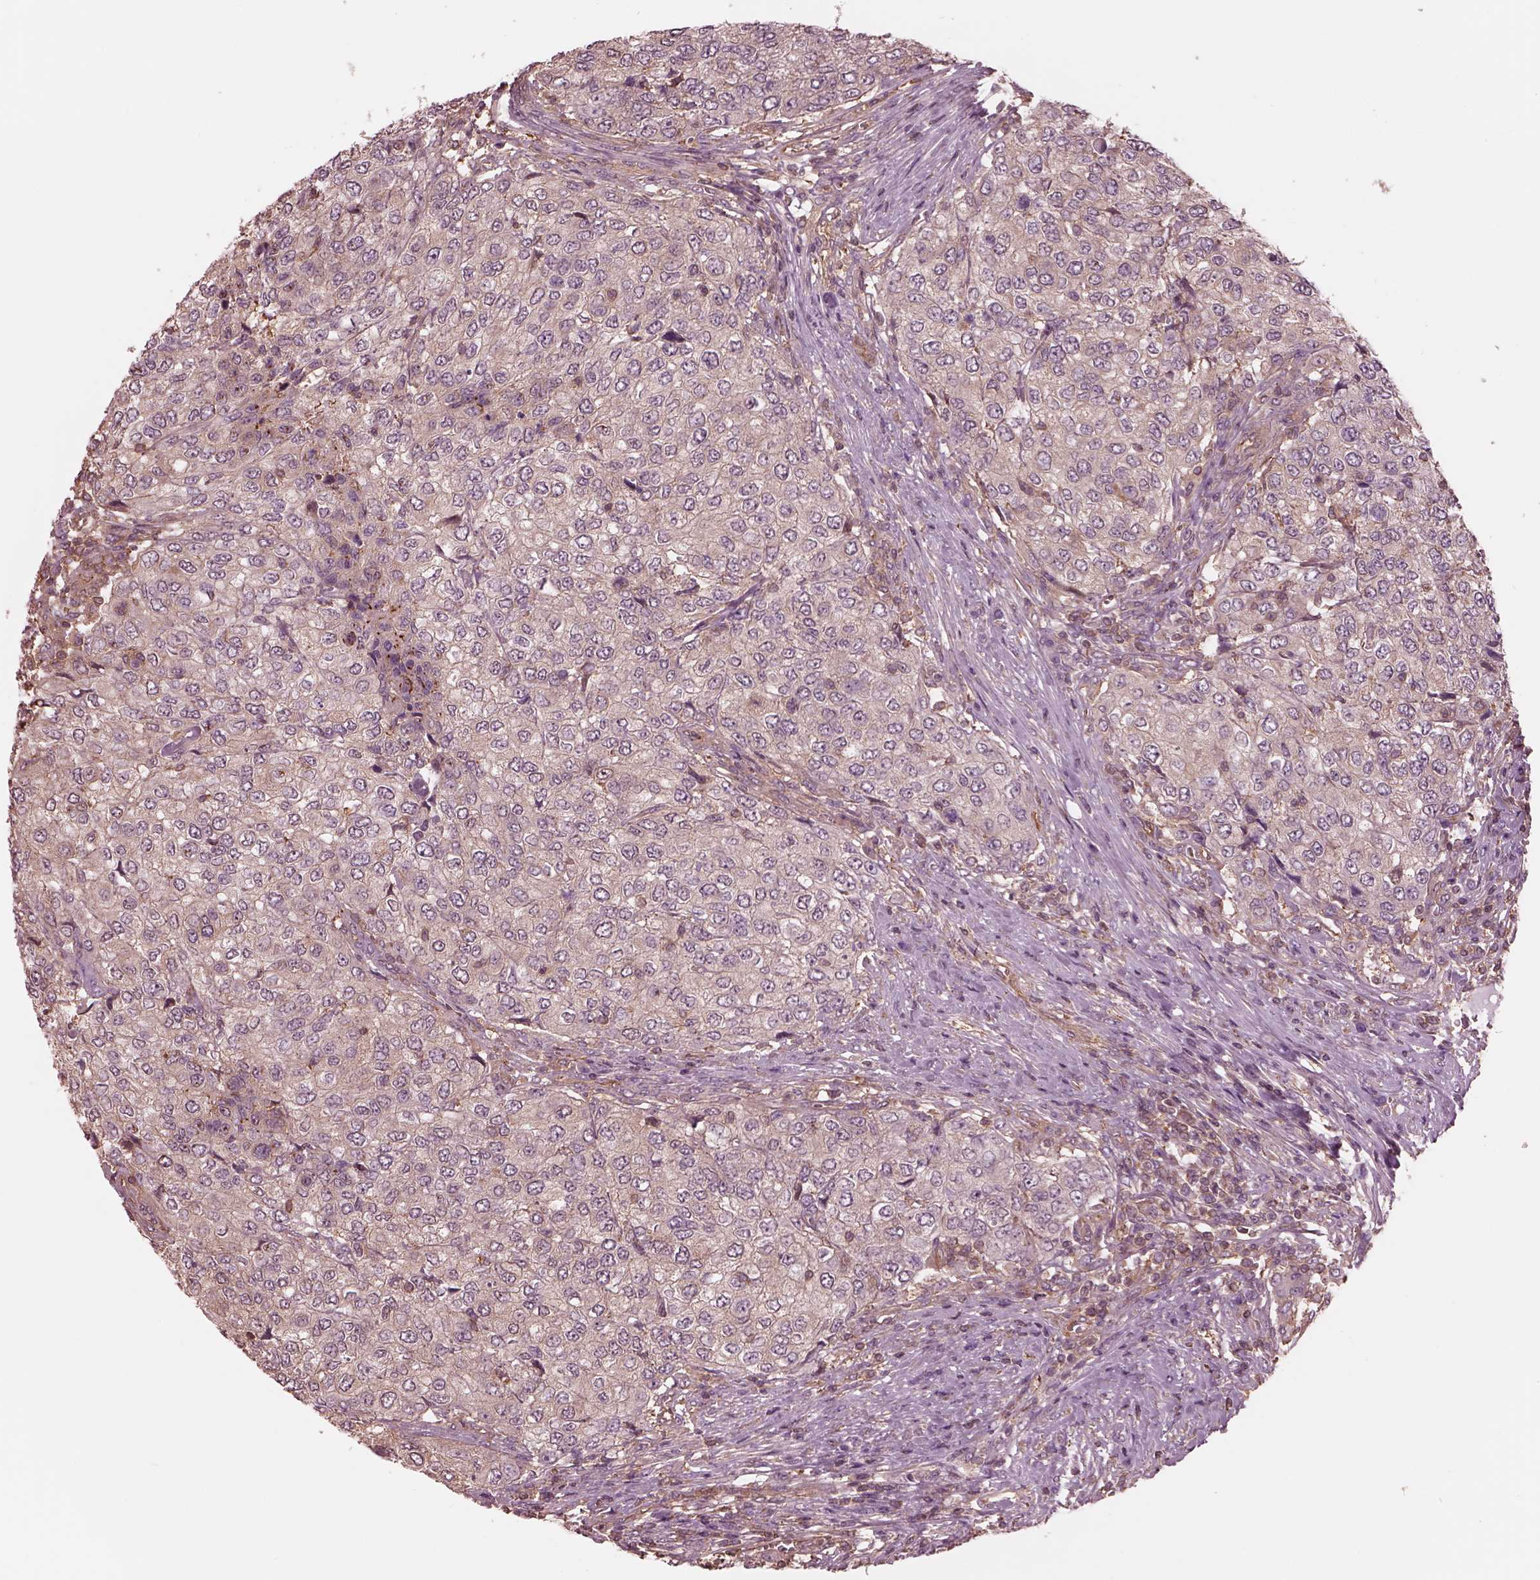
{"staining": {"intensity": "weak", "quantity": "<25%", "location": "cytoplasmic/membranous"}, "tissue": "urothelial cancer", "cell_type": "Tumor cells", "image_type": "cancer", "snomed": [{"axis": "morphology", "description": "Urothelial carcinoma, High grade"}, {"axis": "topography", "description": "Urinary bladder"}], "caption": "The histopathology image shows no staining of tumor cells in urothelial cancer.", "gene": "STK33", "patient": {"sex": "female", "age": 78}}